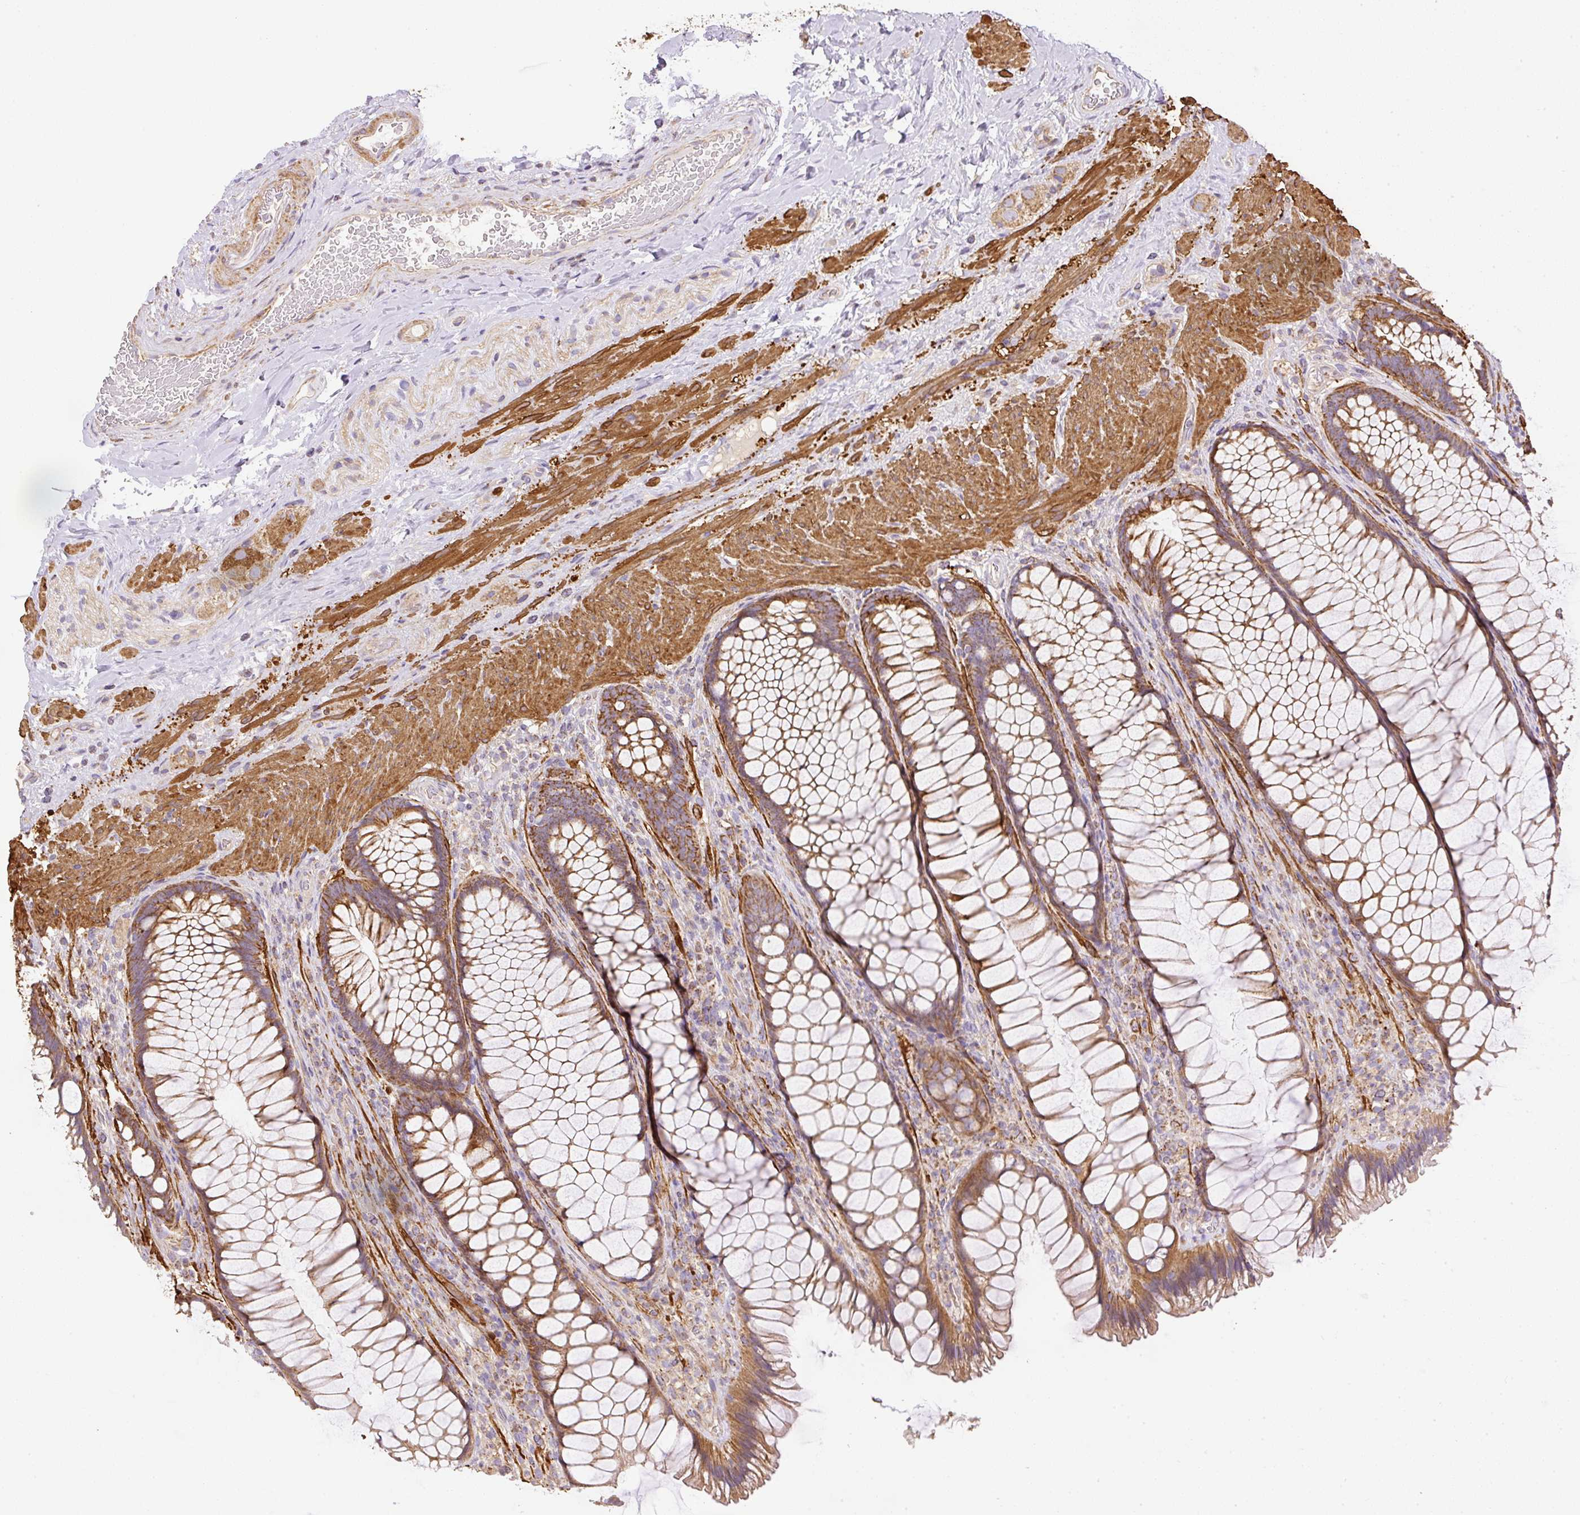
{"staining": {"intensity": "strong", "quantity": ">75%", "location": "cytoplasmic/membranous"}, "tissue": "rectum", "cell_type": "Glandular cells", "image_type": "normal", "snomed": [{"axis": "morphology", "description": "Normal tissue, NOS"}, {"axis": "topography", "description": "Rectum"}], "caption": "Approximately >75% of glandular cells in benign rectum display strong cytoplasmic/membranous protein expression as visualized by brown immunohistochemical staining.", "gene": "NDUFAF2", "patient": {"sex": "male", "age": 53}}